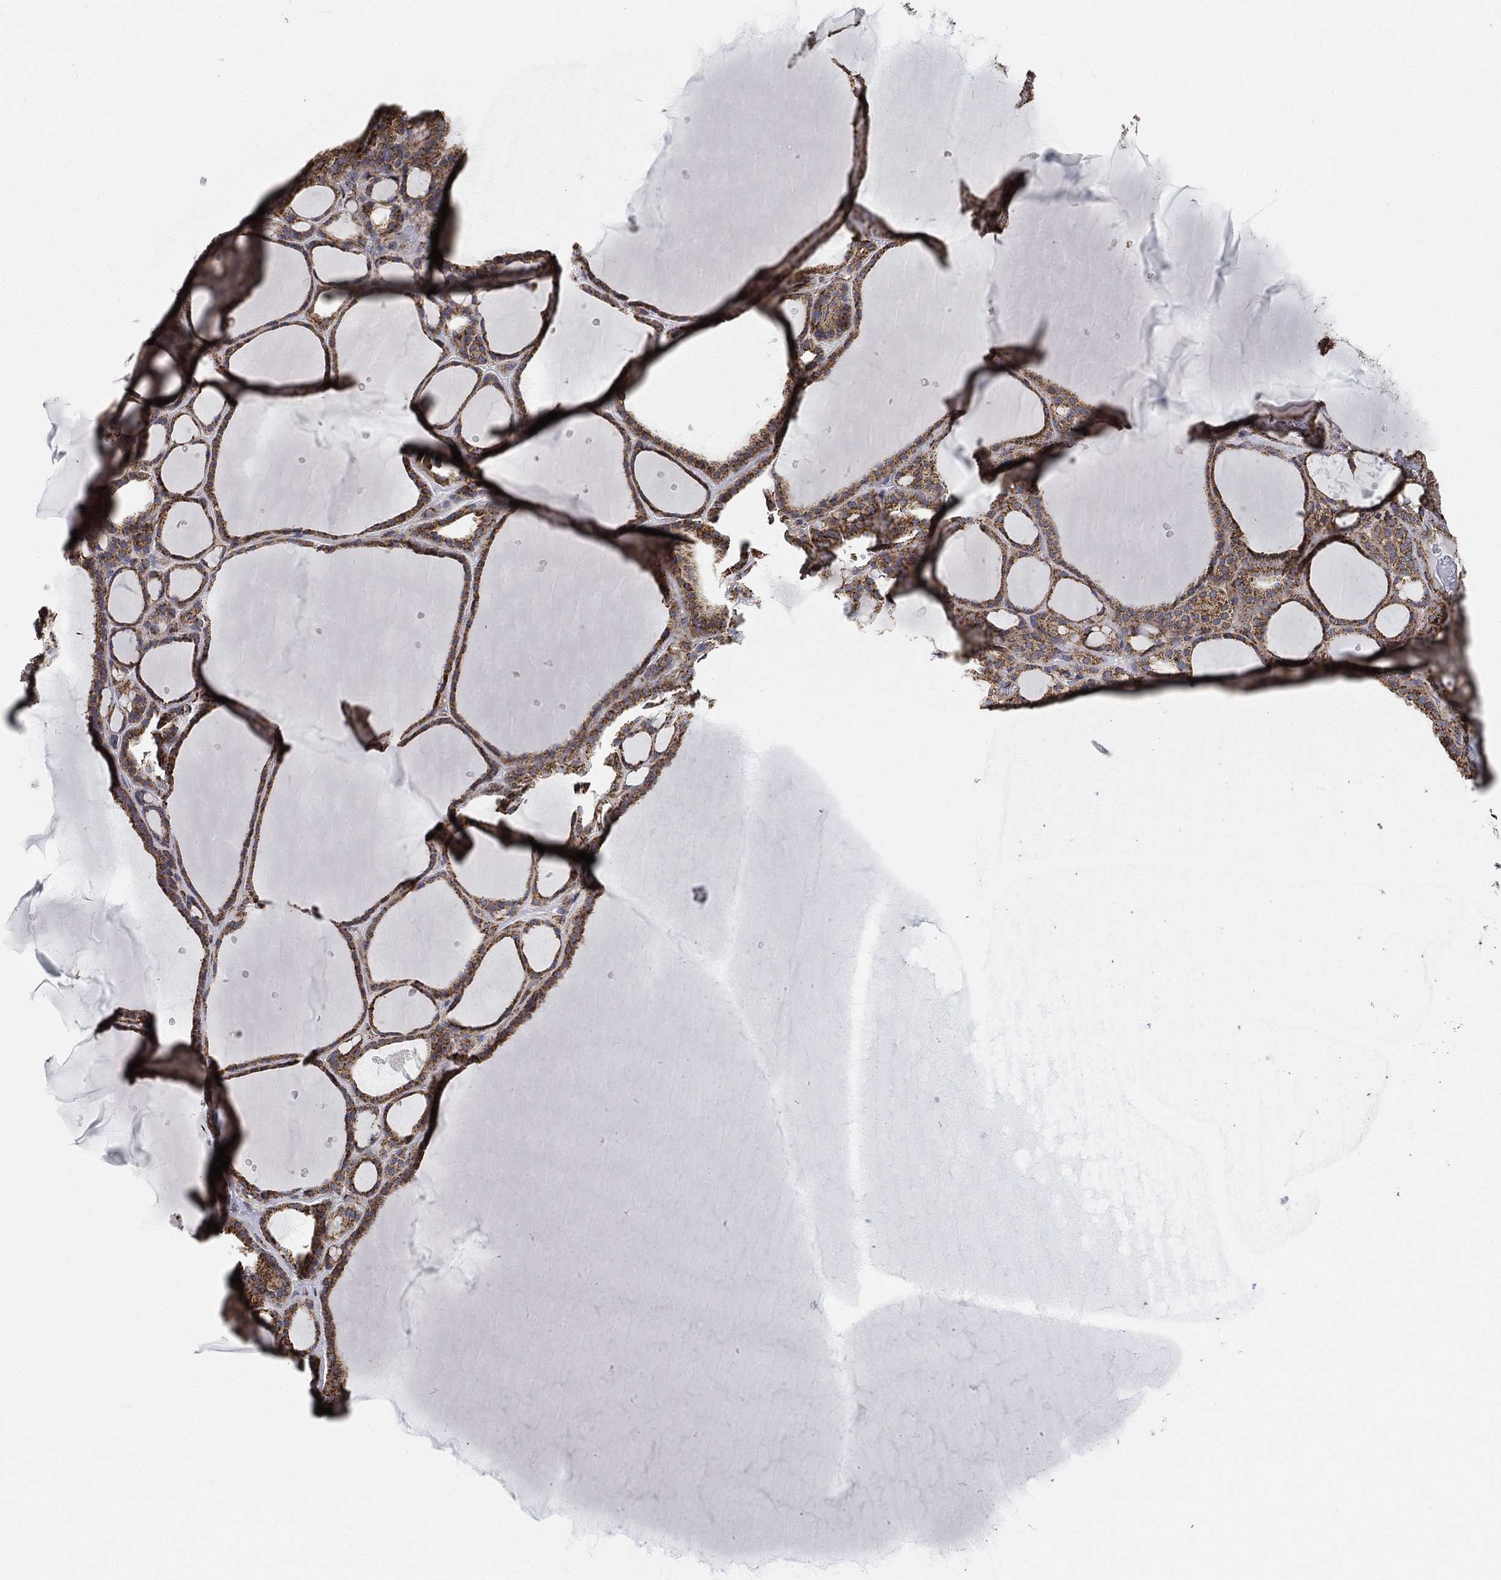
{"staining": {"intensity": "strong", "quantity": ">75%", "location": "cytoplasmic/membranous"}, "tissue": "thyroid gland", "cell_type": "Glandular cells", "image_type": "normal", "snomed": [{"axis": "morphology", "description": "Normal tissue, NOS"}, {"axis": "topography", "description": "Thyroid gland"}], "caption": "Immunohistochemical staining of unremarkable human thyroid gland exhibits strong cytoplasmic/membranous protein expression in about >75% of glandular cells. Nuclei are stained in blue.", "gene": "SLC38A7", "patient": {"sex": "male", "age": 63}}